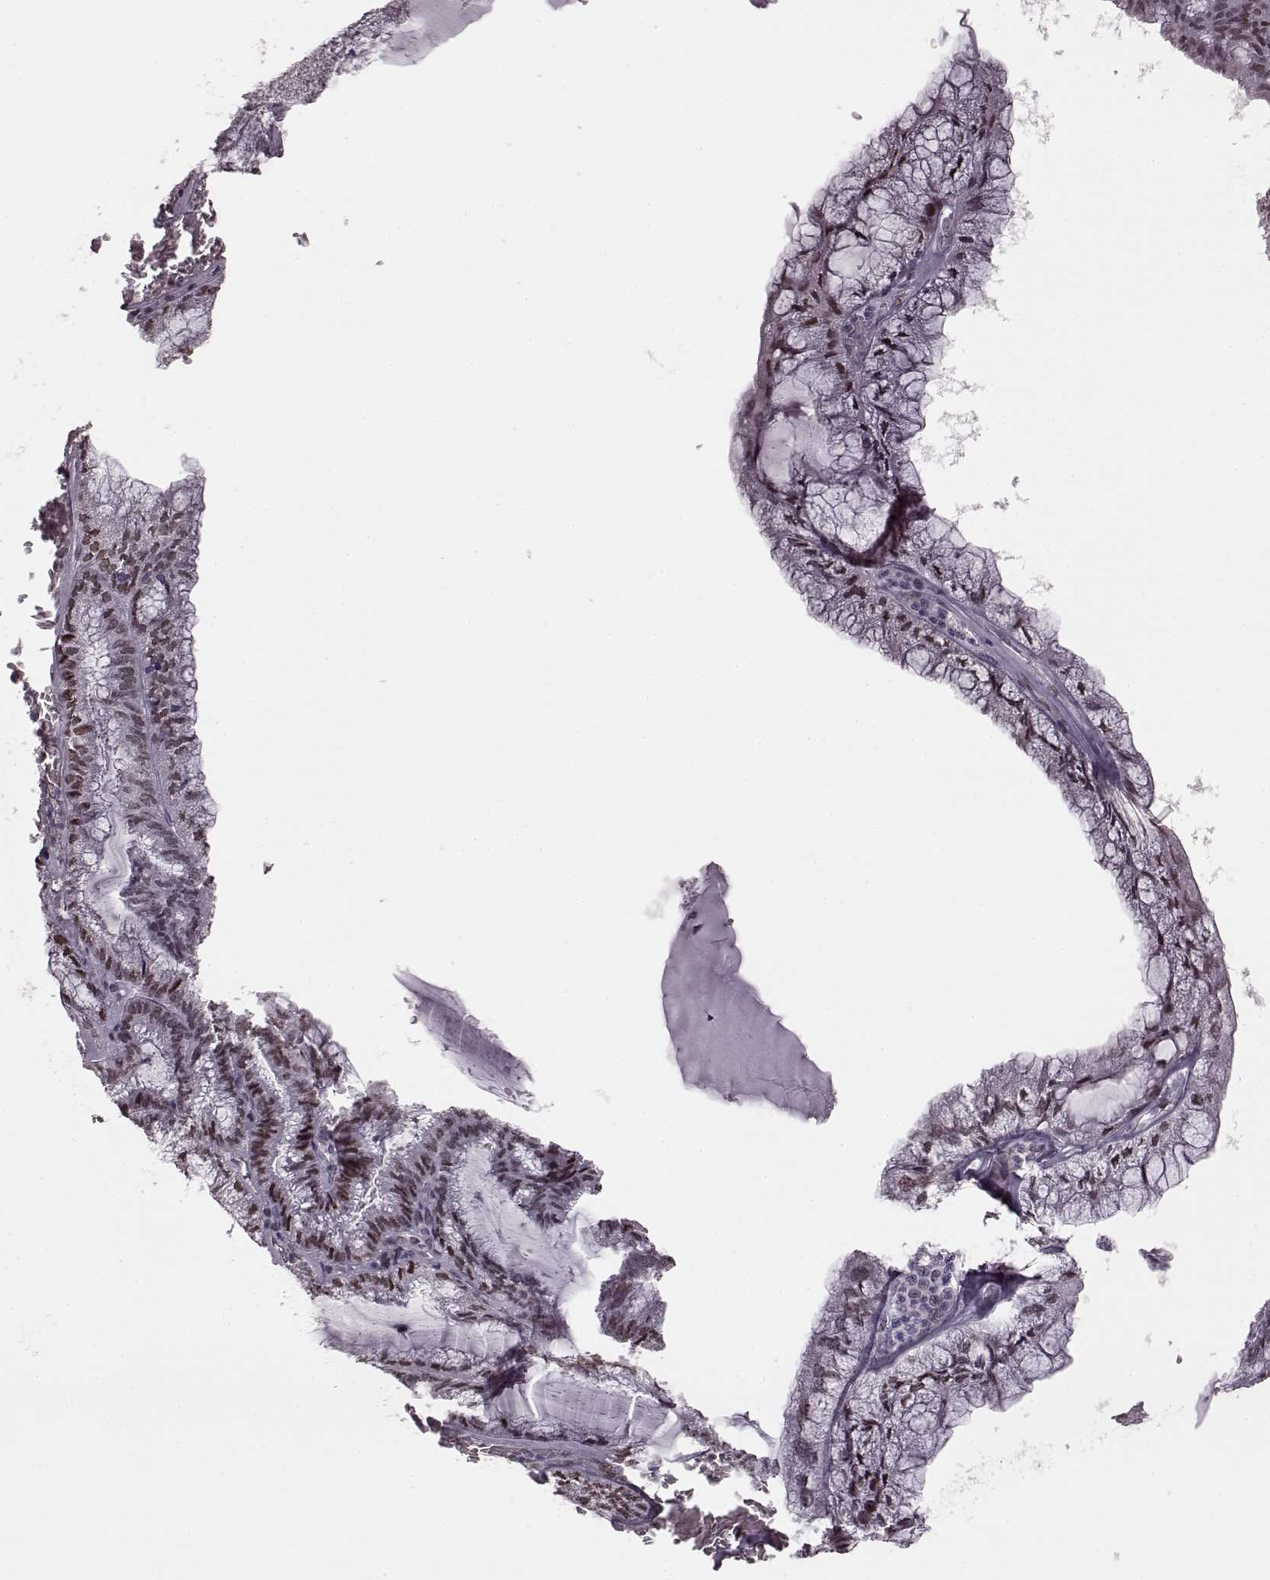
{"staining": {"intensity": "moderate", "quantity": ">75%", "location": "nuclear"}, "tissue": "endometrial cancer", "cell_type": "Tumor cells", "image_type": "cancer", "snomed": [{"axis": "morphology", "description": "Carcinoma, NOS"}, {"axis": "topography", "description": "Endometrium"}], "caption": "Carcinoma (endometrial) stained for a protein (brown) displays moderate nuclear positive positivity in approximately >75% of tumor cells.", "gene": "NR2C1", "patient": {"sex": "female", "age": 62}}